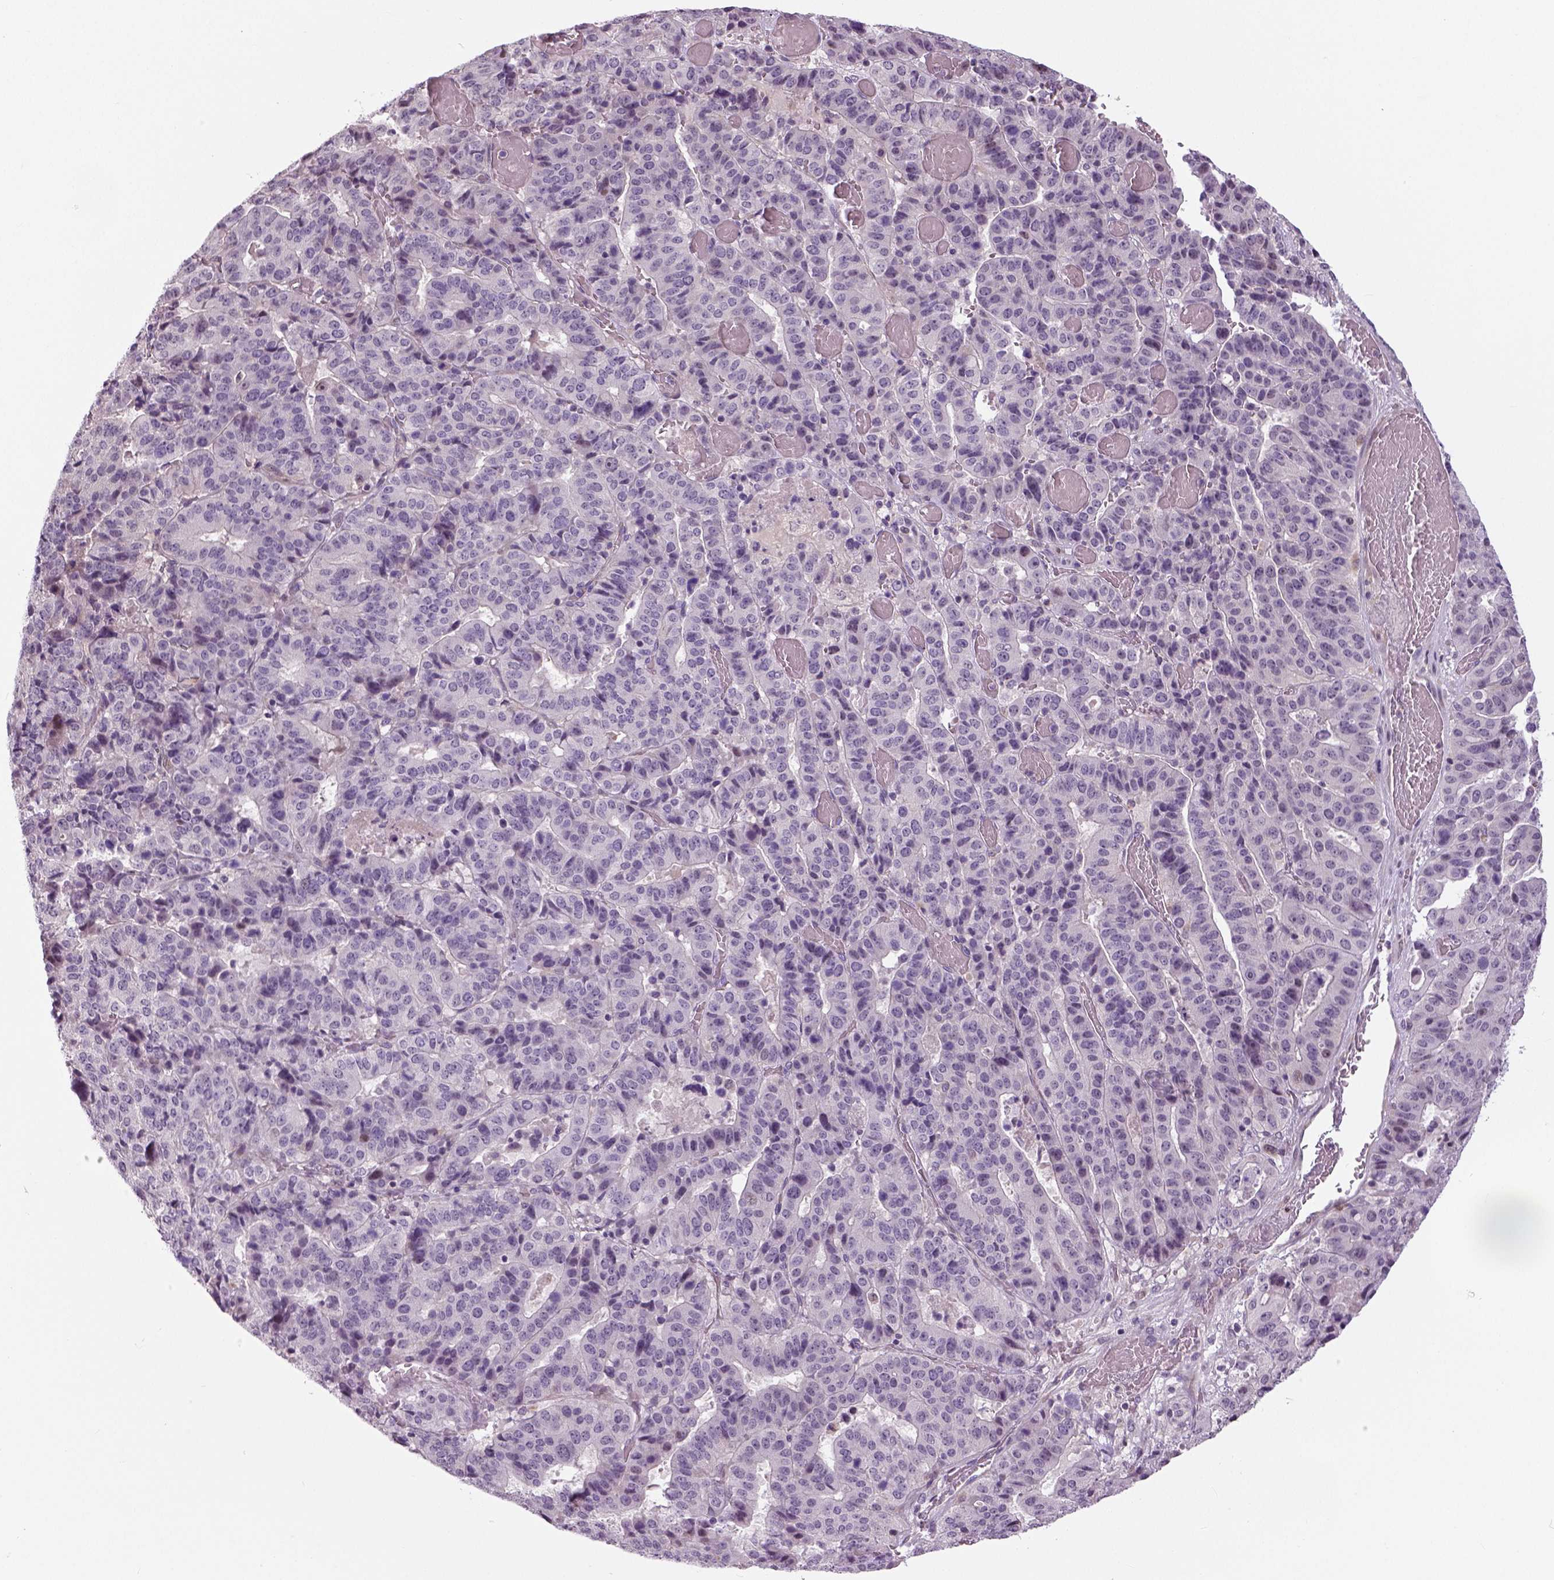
{"staining": {"intensity": "negative", "quantity": "none", "location": "none"}, "tissue": "stomach cancer", "cell_type": "Tumor cells", "image_type": "cancer", "snomed": [{"axis": "morphology", "description": "Adenocarcinoma, NOS"}, {"axis": "topography", "description": "Stomach"}], "caption": "High magnification brightfield microscopy of stomach adenocarcinoma stained with DAB (brown) and counterstained with hematoxylin (blue): tumor cells show no significant expression.", "gene": "NECAB1", "patient": {"sex": "male", "age": 48}}